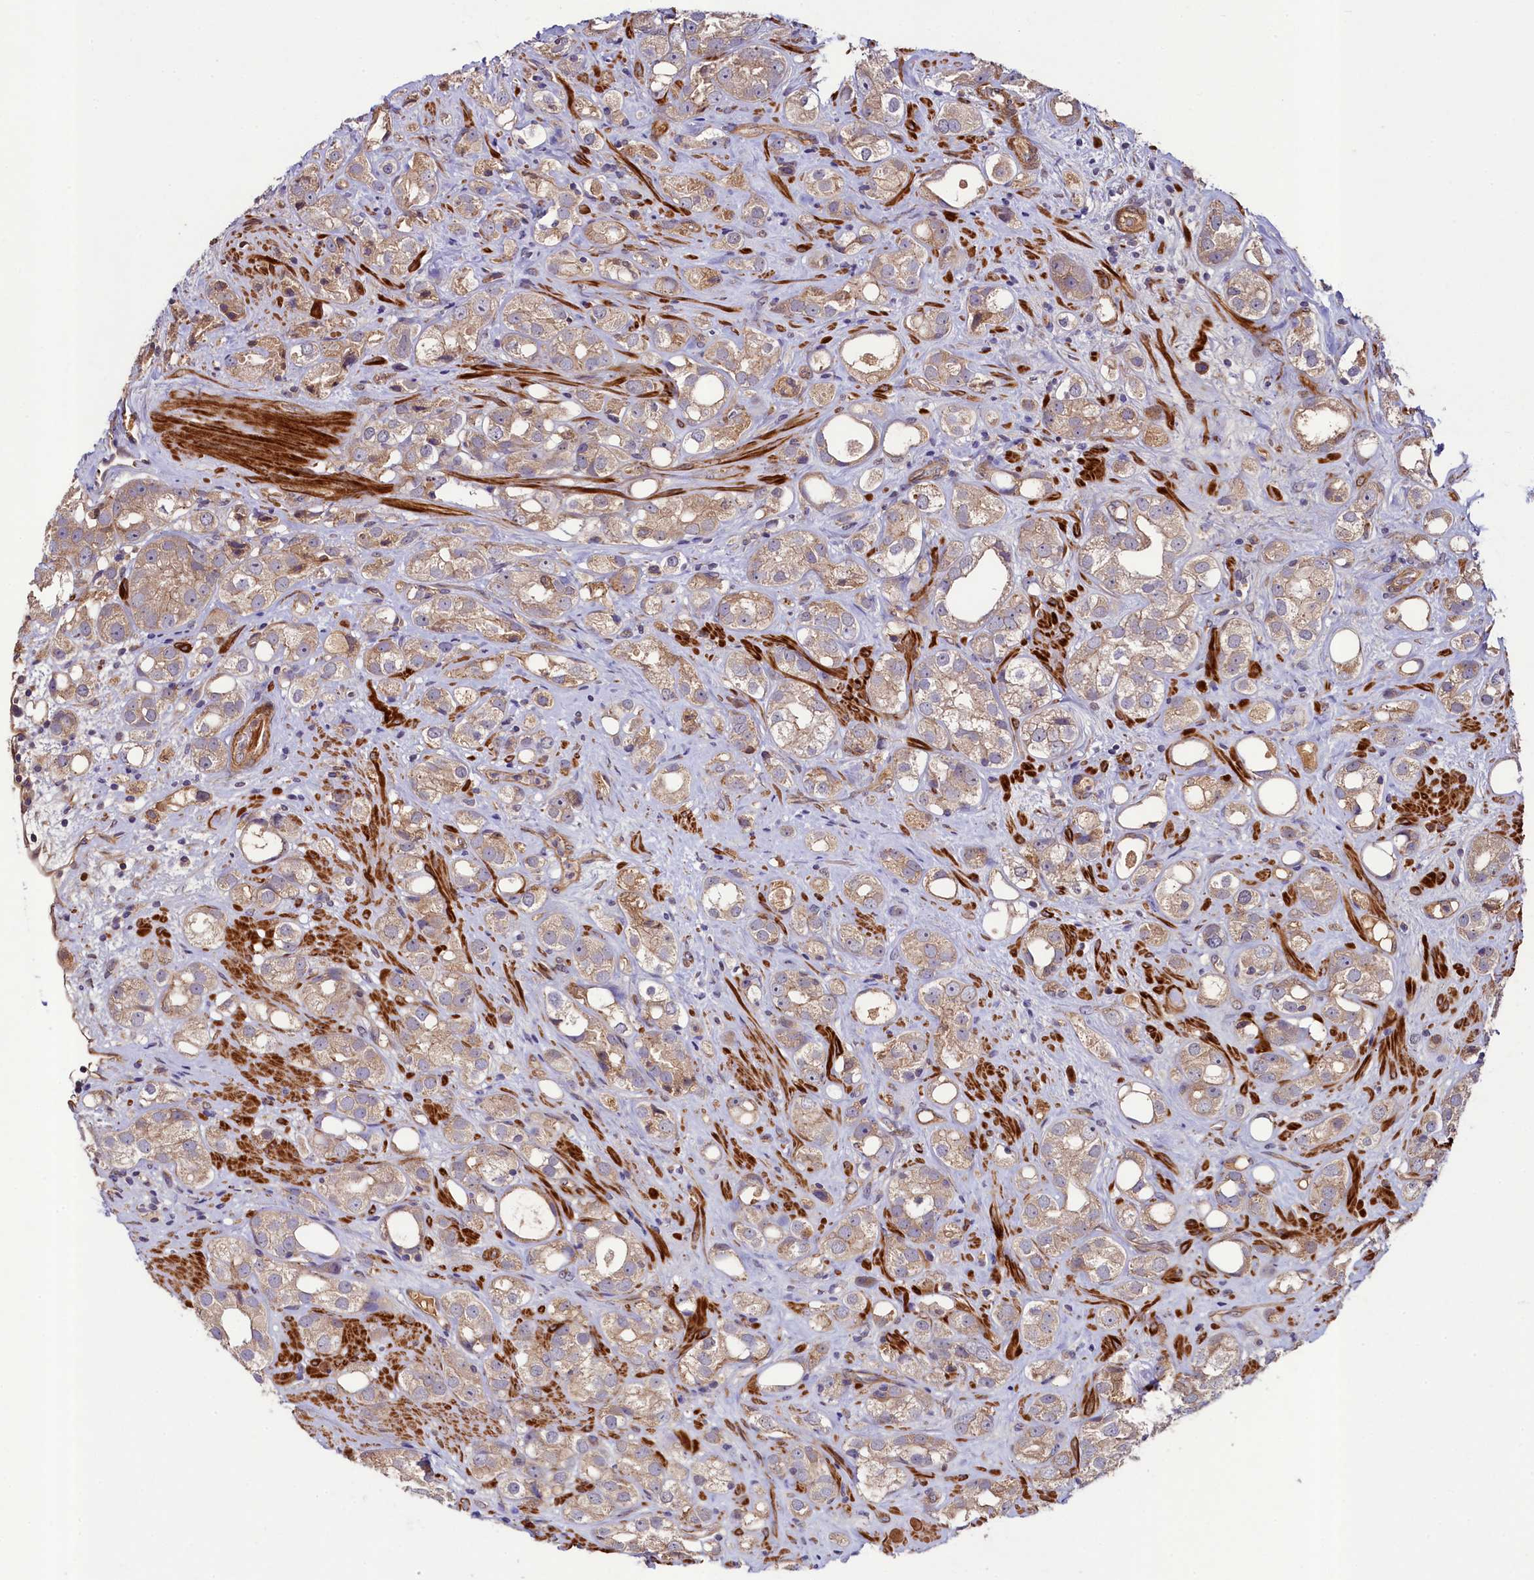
{"staining": {"intensity": "weak", "quantity": "25%-75%", "location": "cytoplasmic/membranous"}, "tissue": "prostate cancer", "cell_type": "Tumor cells", "image_type": "cancer", "snomed": [{"axis": "morphology", "description": "Adenocarcinoma, NOS"}, {"axis": "topography", "description": "Prostate"}], "caption": "An image of prostate cancer (adenocarcinoma) stained for a protein exhibits weak cytoplasmic/membranous brown staining in tumor cells.", "gene": "CCDC102A", "patient": {"sex": "male", "age": 79}}